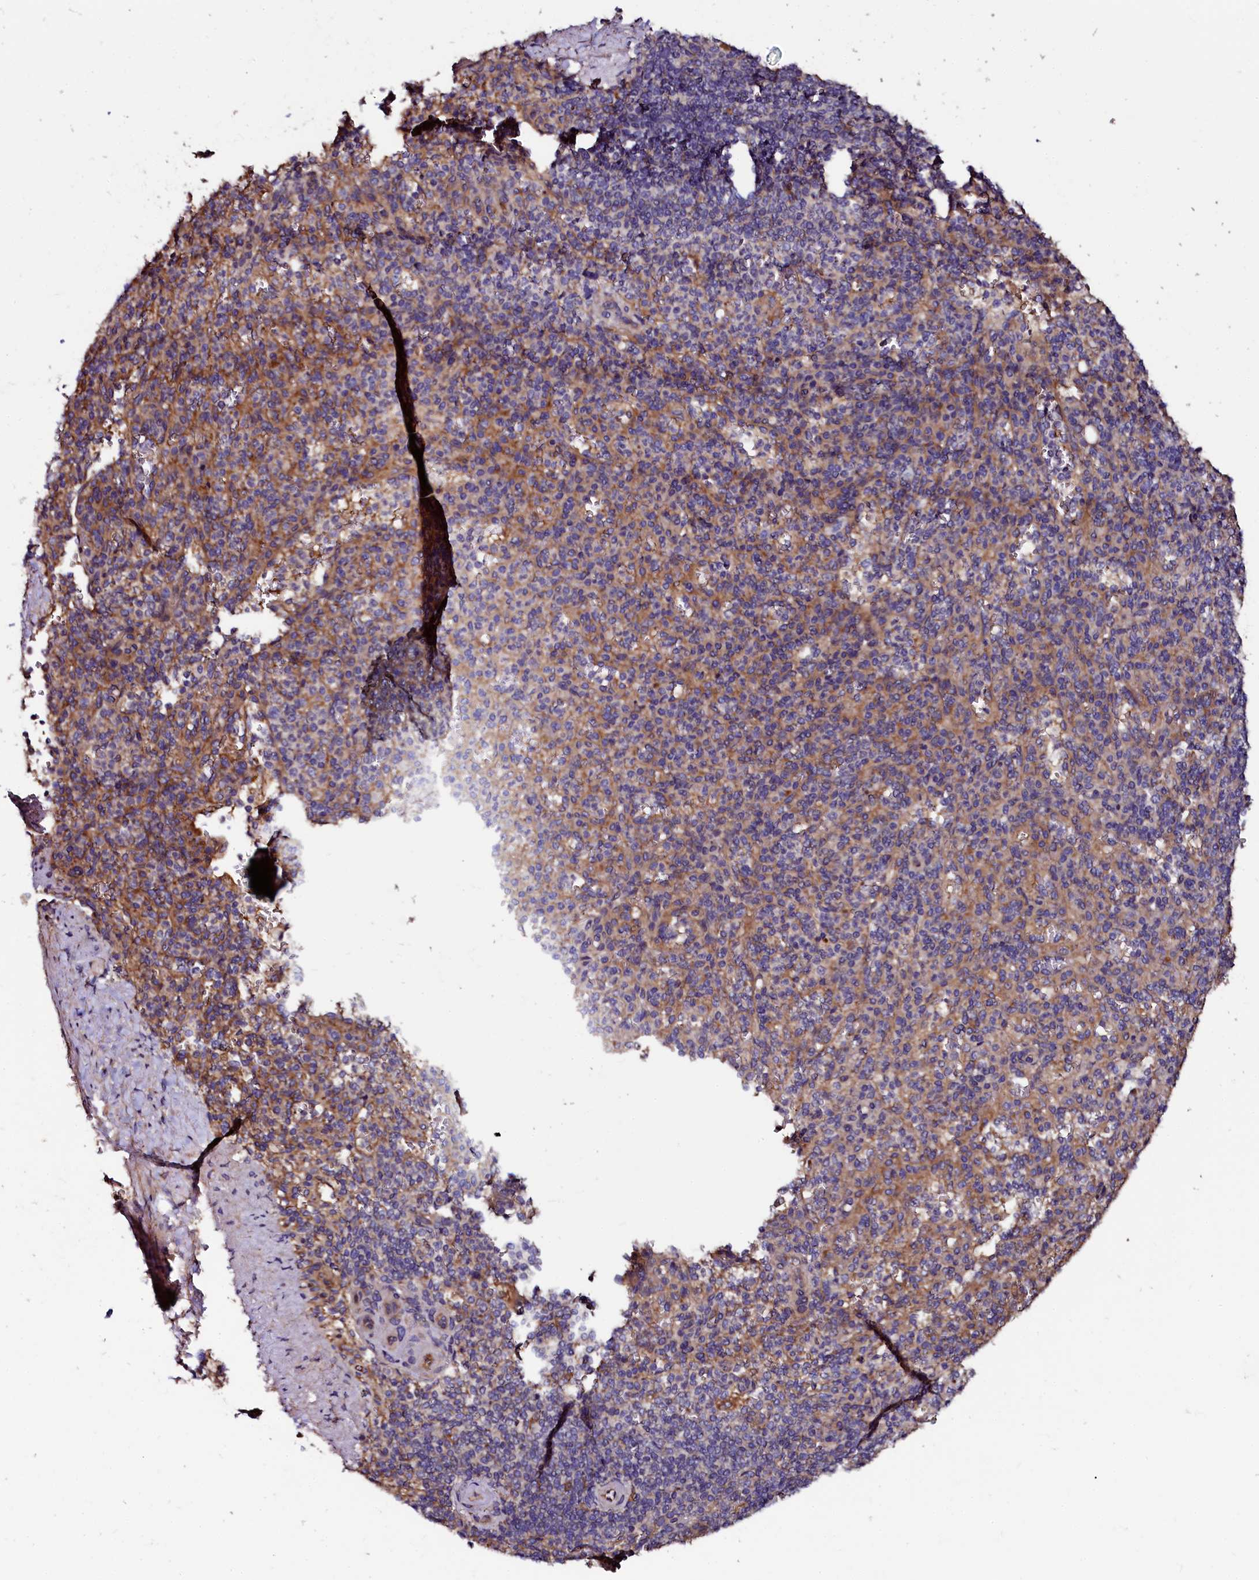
{"staining": {"intensity": "moderate", "quantity": "<25%", "location": "cytoplasmic/membranous"}, "tissue": "spleen", "cell_type": "Cells in red pulp", "image_type": "normal", "snomed": [{"axis": "morphology", "description": "Normal tissue, NOS"}, {"axis": "topography", "description": "Spleen"}], "caption": "Spleen stained with immunohistochemistry (IHC) reveals moderate cytoplasmic/membranous expression in about <25% of cells in red pulp. (IHC, brightfield microscopy, high magnification).", "gene": "APPL2", "patient": {"sex": "female", "age": 74}}